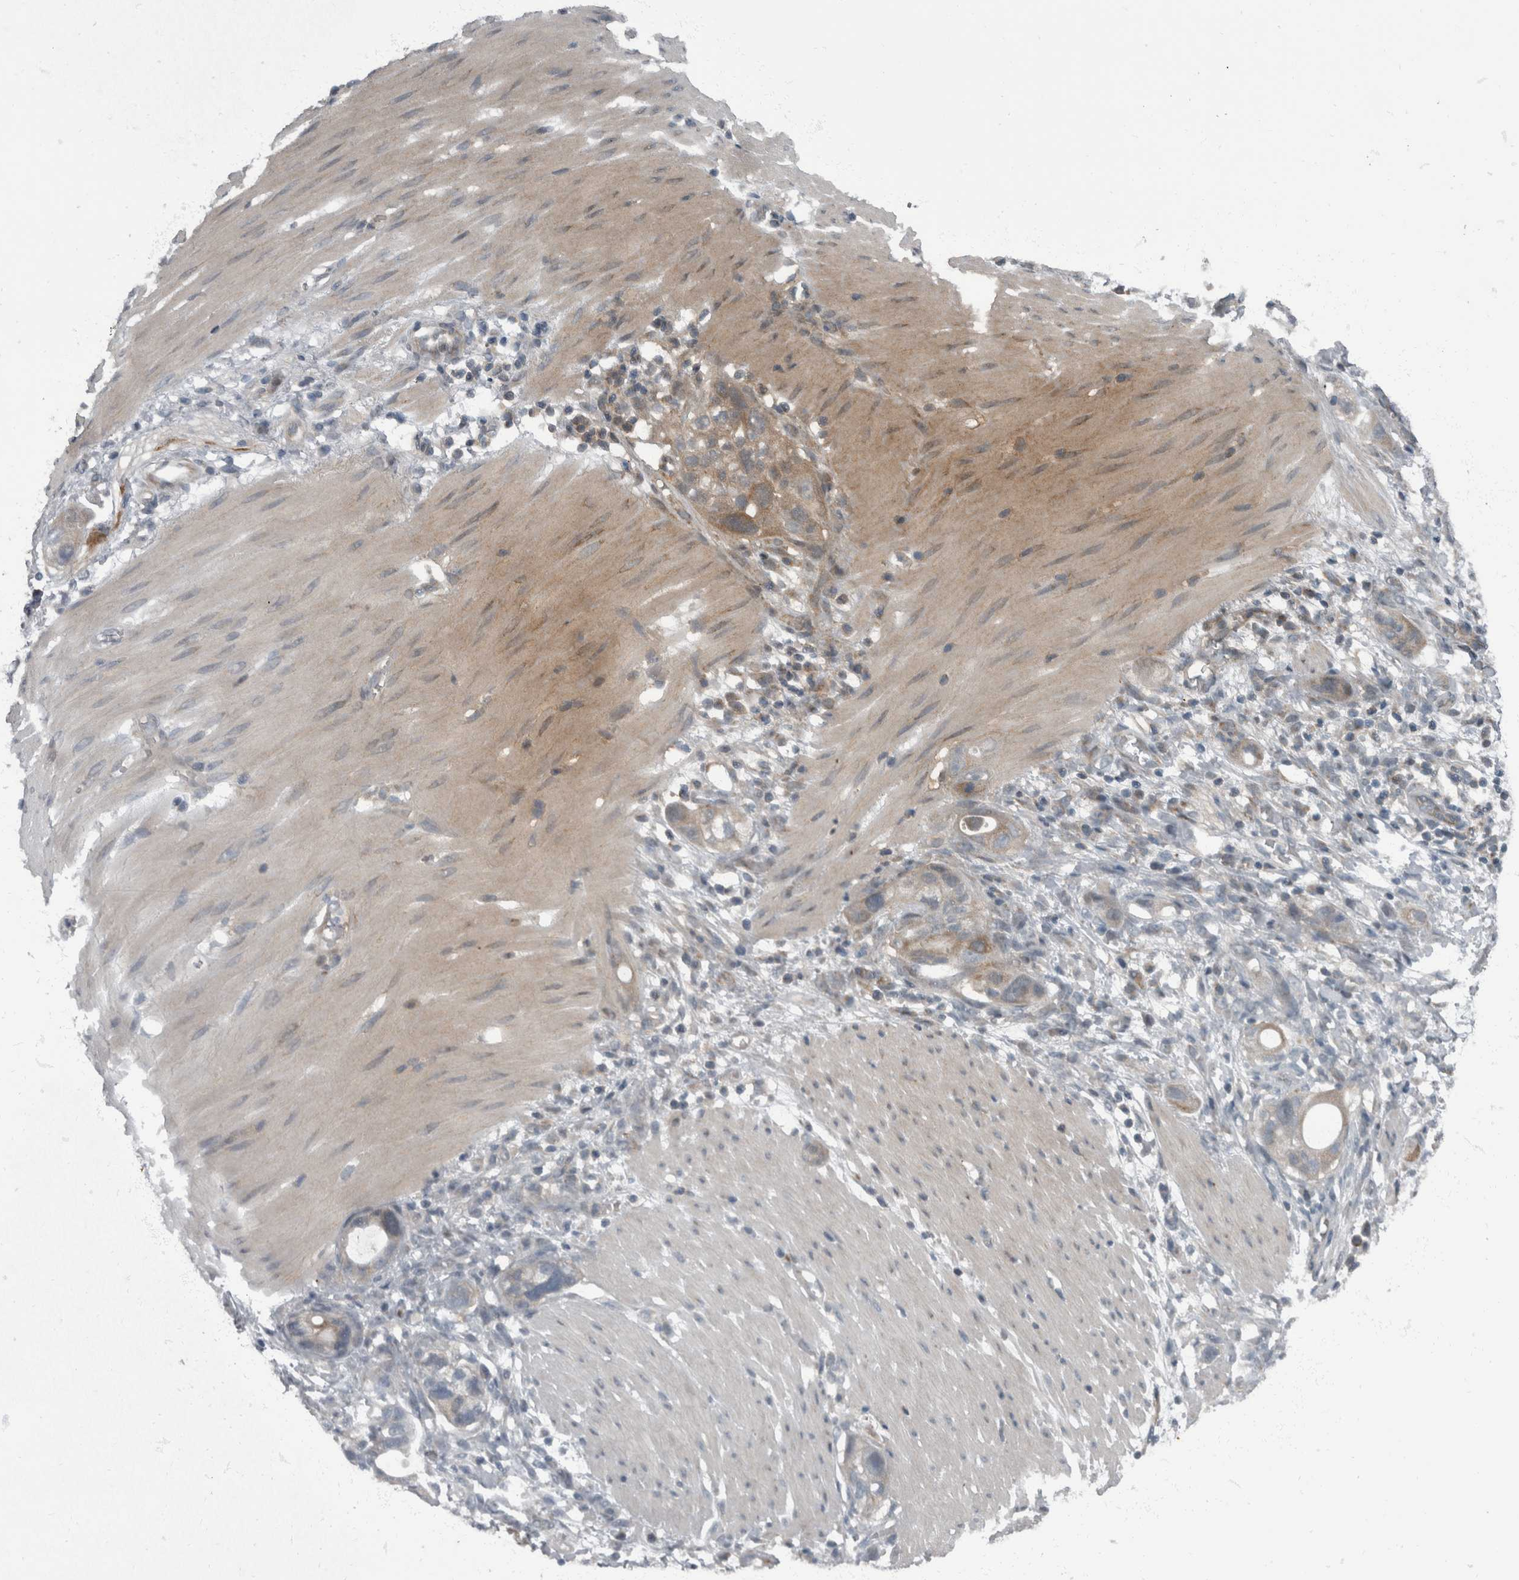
{"staining": {"intensity": "weak", "quantity": "<25%", "location": "cytoplasmic/membranous"}, "tissue": "stomach cancer", "cell_type": "Tumor cells", "image_type": "cancer", "snomed": [{"axis": "morphology", "description": "Adenocarcinoma, NOS"}, {"axis": "topography", "description": "Stomach"}, {"axis": "topography", "description": "Stomach, lower"}], "caption": "Histopathology image shows no protein expression in tumor cells of adenocarcinoma (stomach) tissue. The staining is performed using DAB brown chromogen with nuclei counter-stained in using hematoxylin.", "gene": "RABGGTB", "patient": {"sex": "female", "age": 48}}